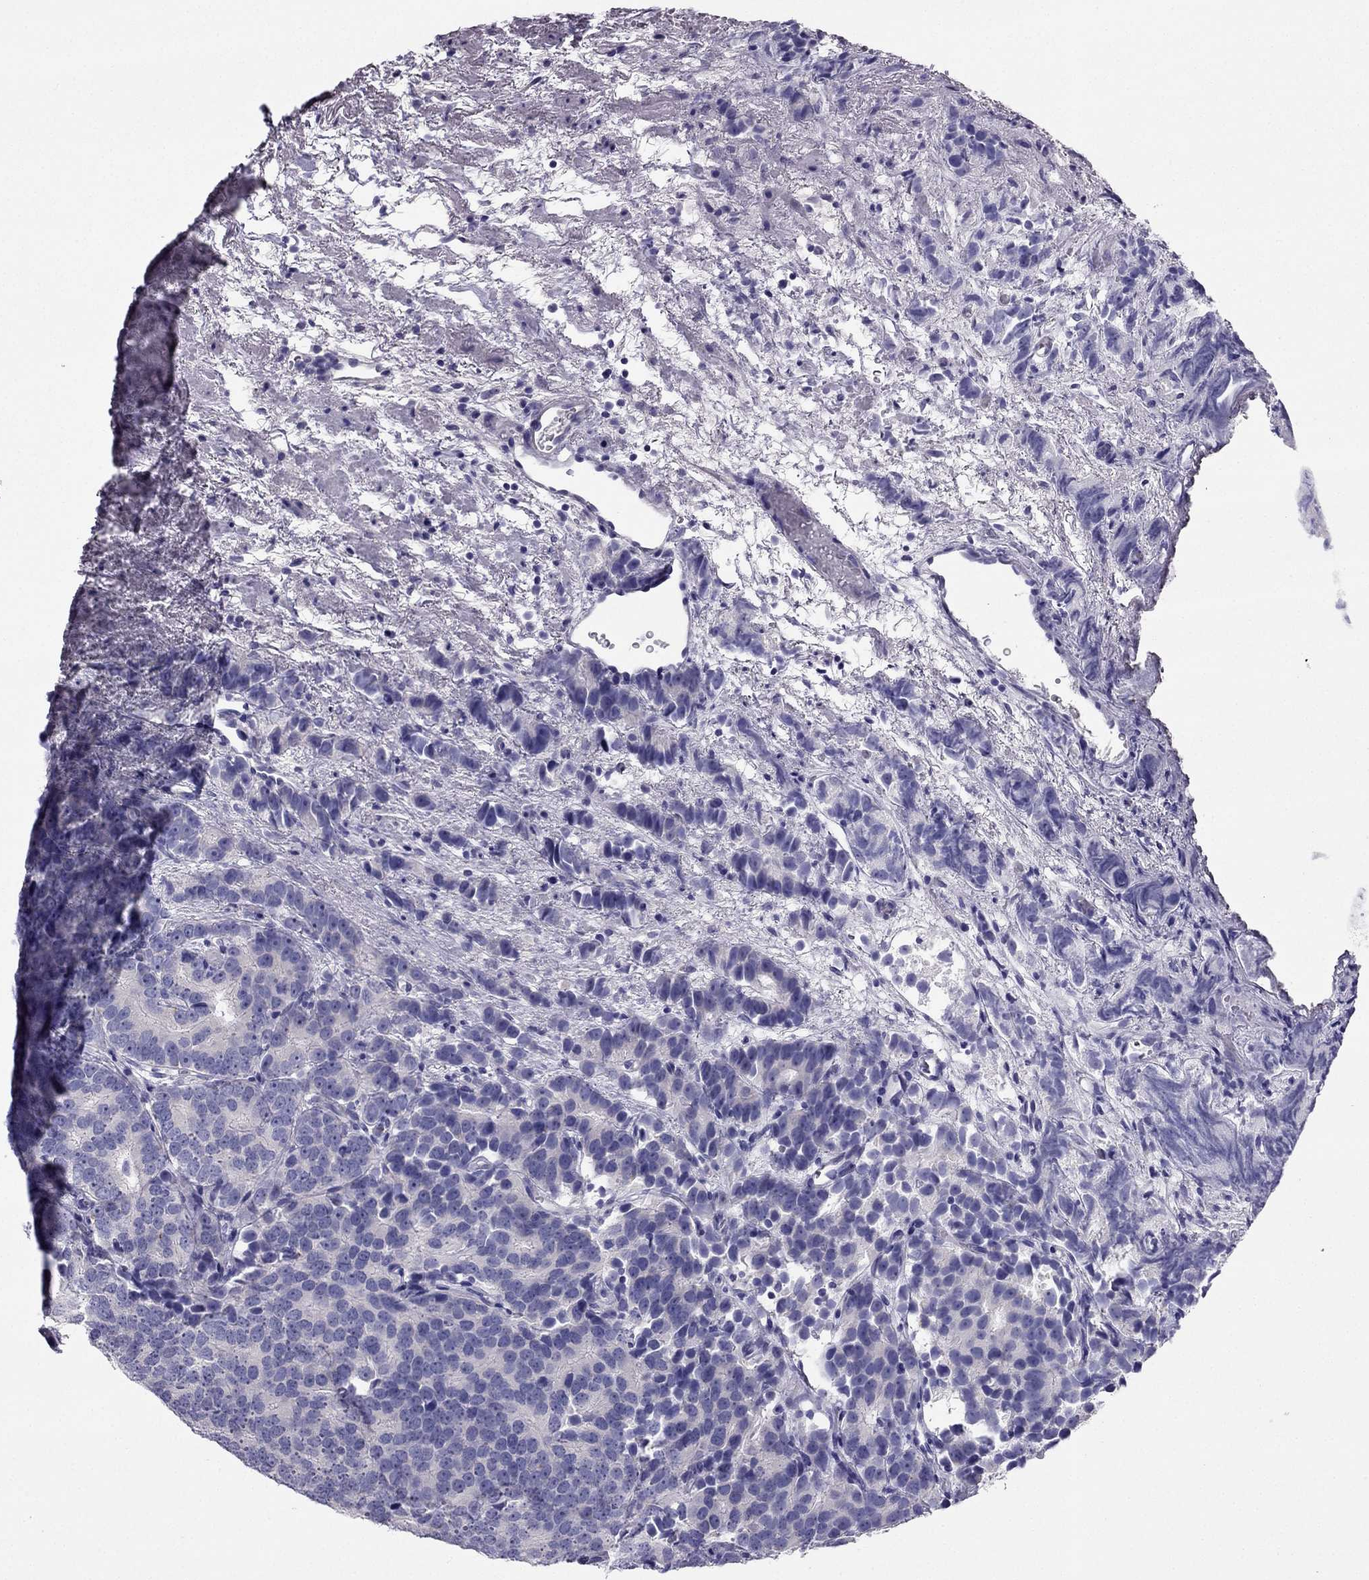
{"staining": {"intensity": "negative", "quantity": "none", "location": "none"}, "tissue": "prostate cancer", "cell_type": "Tumor cells", "image_type": "cancer", "snomed": [{"axis": "morphology", "description": "Adenocarcinoma, High grade"}, {"axis": "topography", "description": "Prostate"}], "caption": "IHC micrograph of human prostate high-grade adenocarcinoma stained for a protein (brown), which demonstrates no positivity in tumor cells.", "gene": "PTH", "patient": {"sex": "male", "age": 90}}